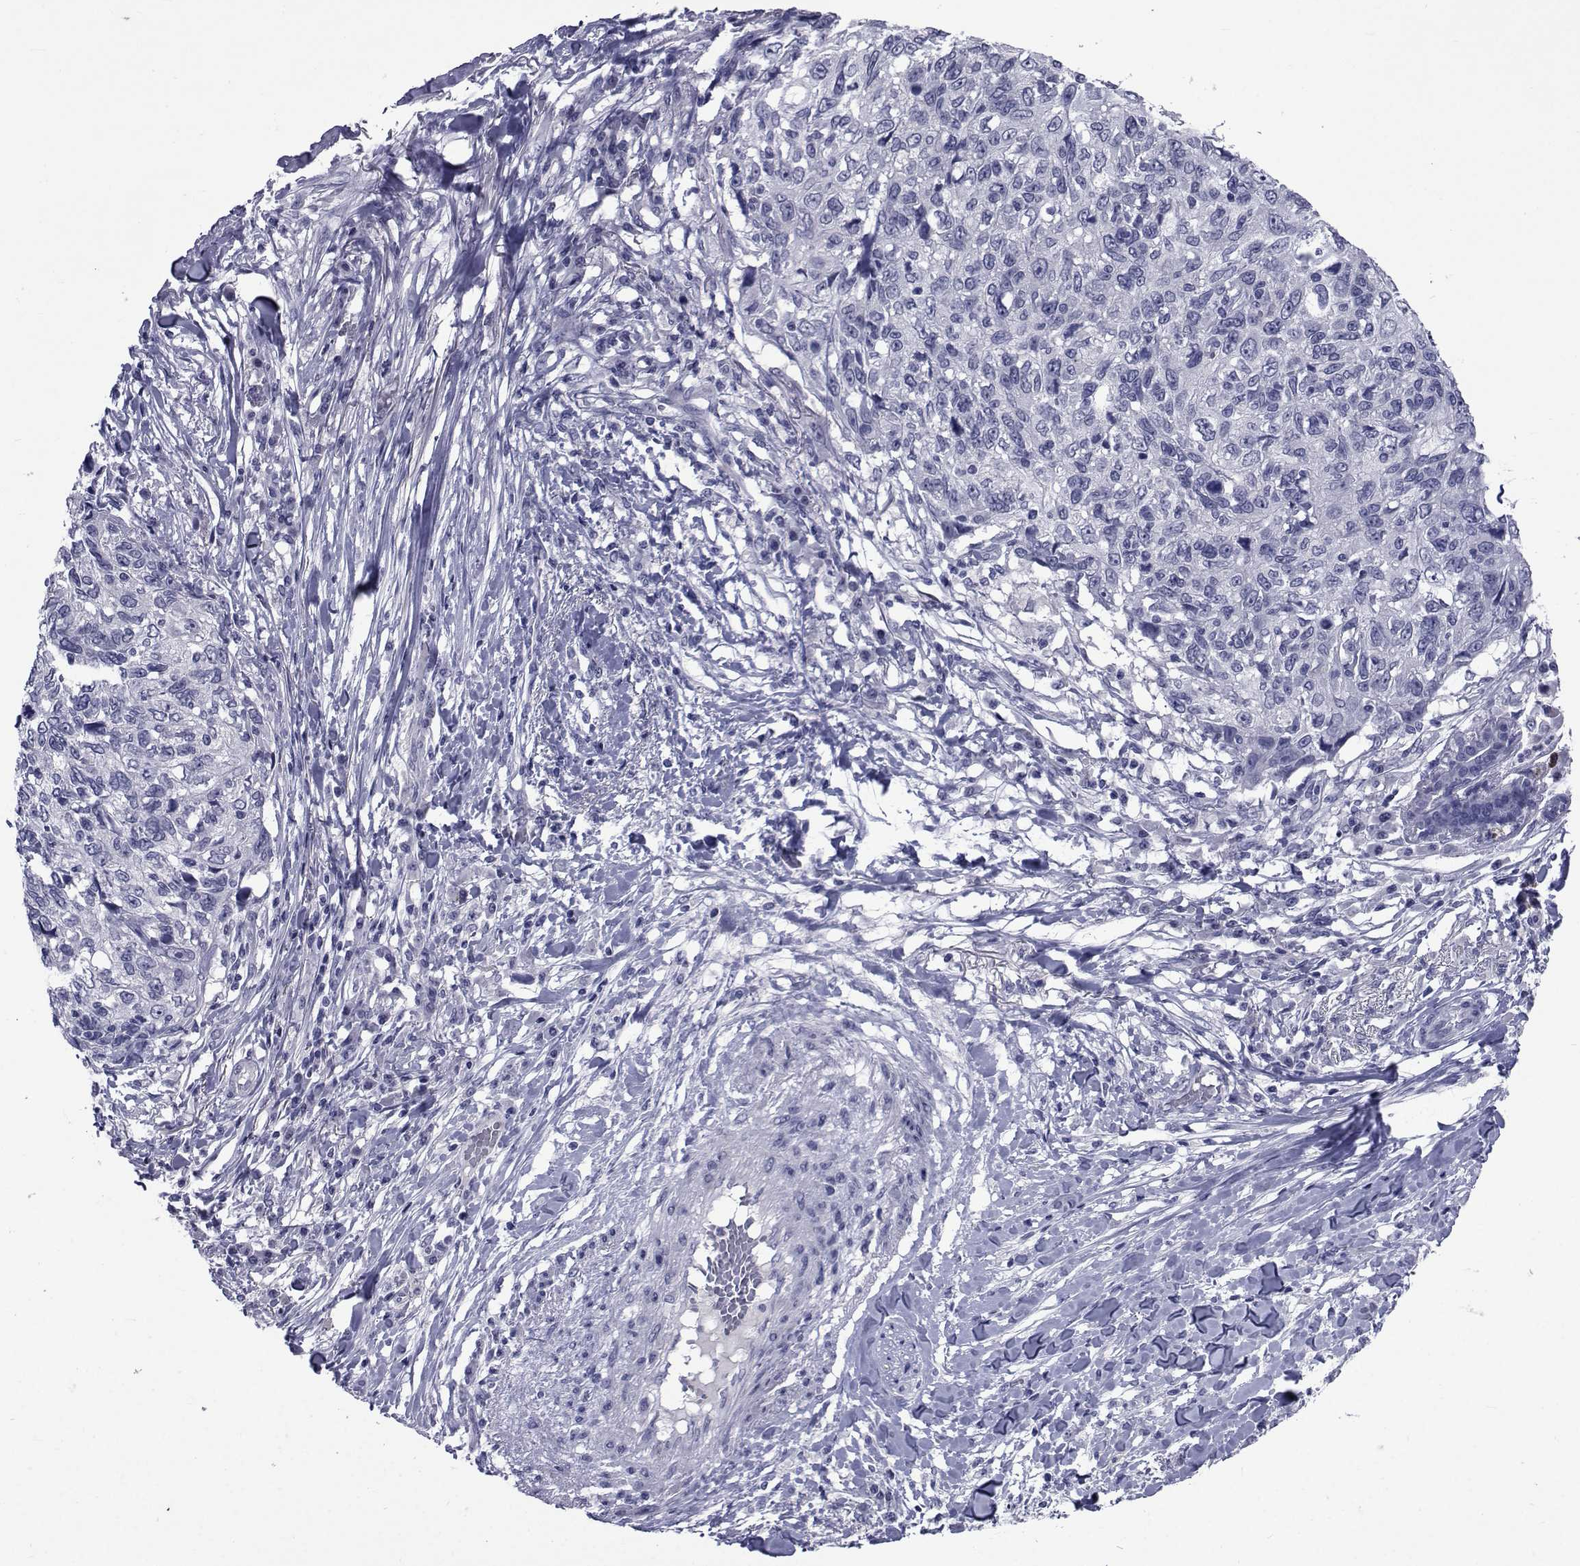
{"staining": {"intensity": "negative", "quantity": "none", "location": "none"}, "tissue": "skin cancer", "cell_type": "Tumor cells", "image_type": "cancer", "snomed": [{"axis": "morphology", "description": "Squamous cell carcinoma, NOS"}, {"axis": "topography", "description": "Skin"}], "caption": "An immunohistochemistry photomicrograph of skin squamous cell carcinoma is shown. There is no staining in tumor cells of skin squamous cell carcinoma.", "gene": "SEMA5B", "patient": {"sex": "male", "age": 92}}